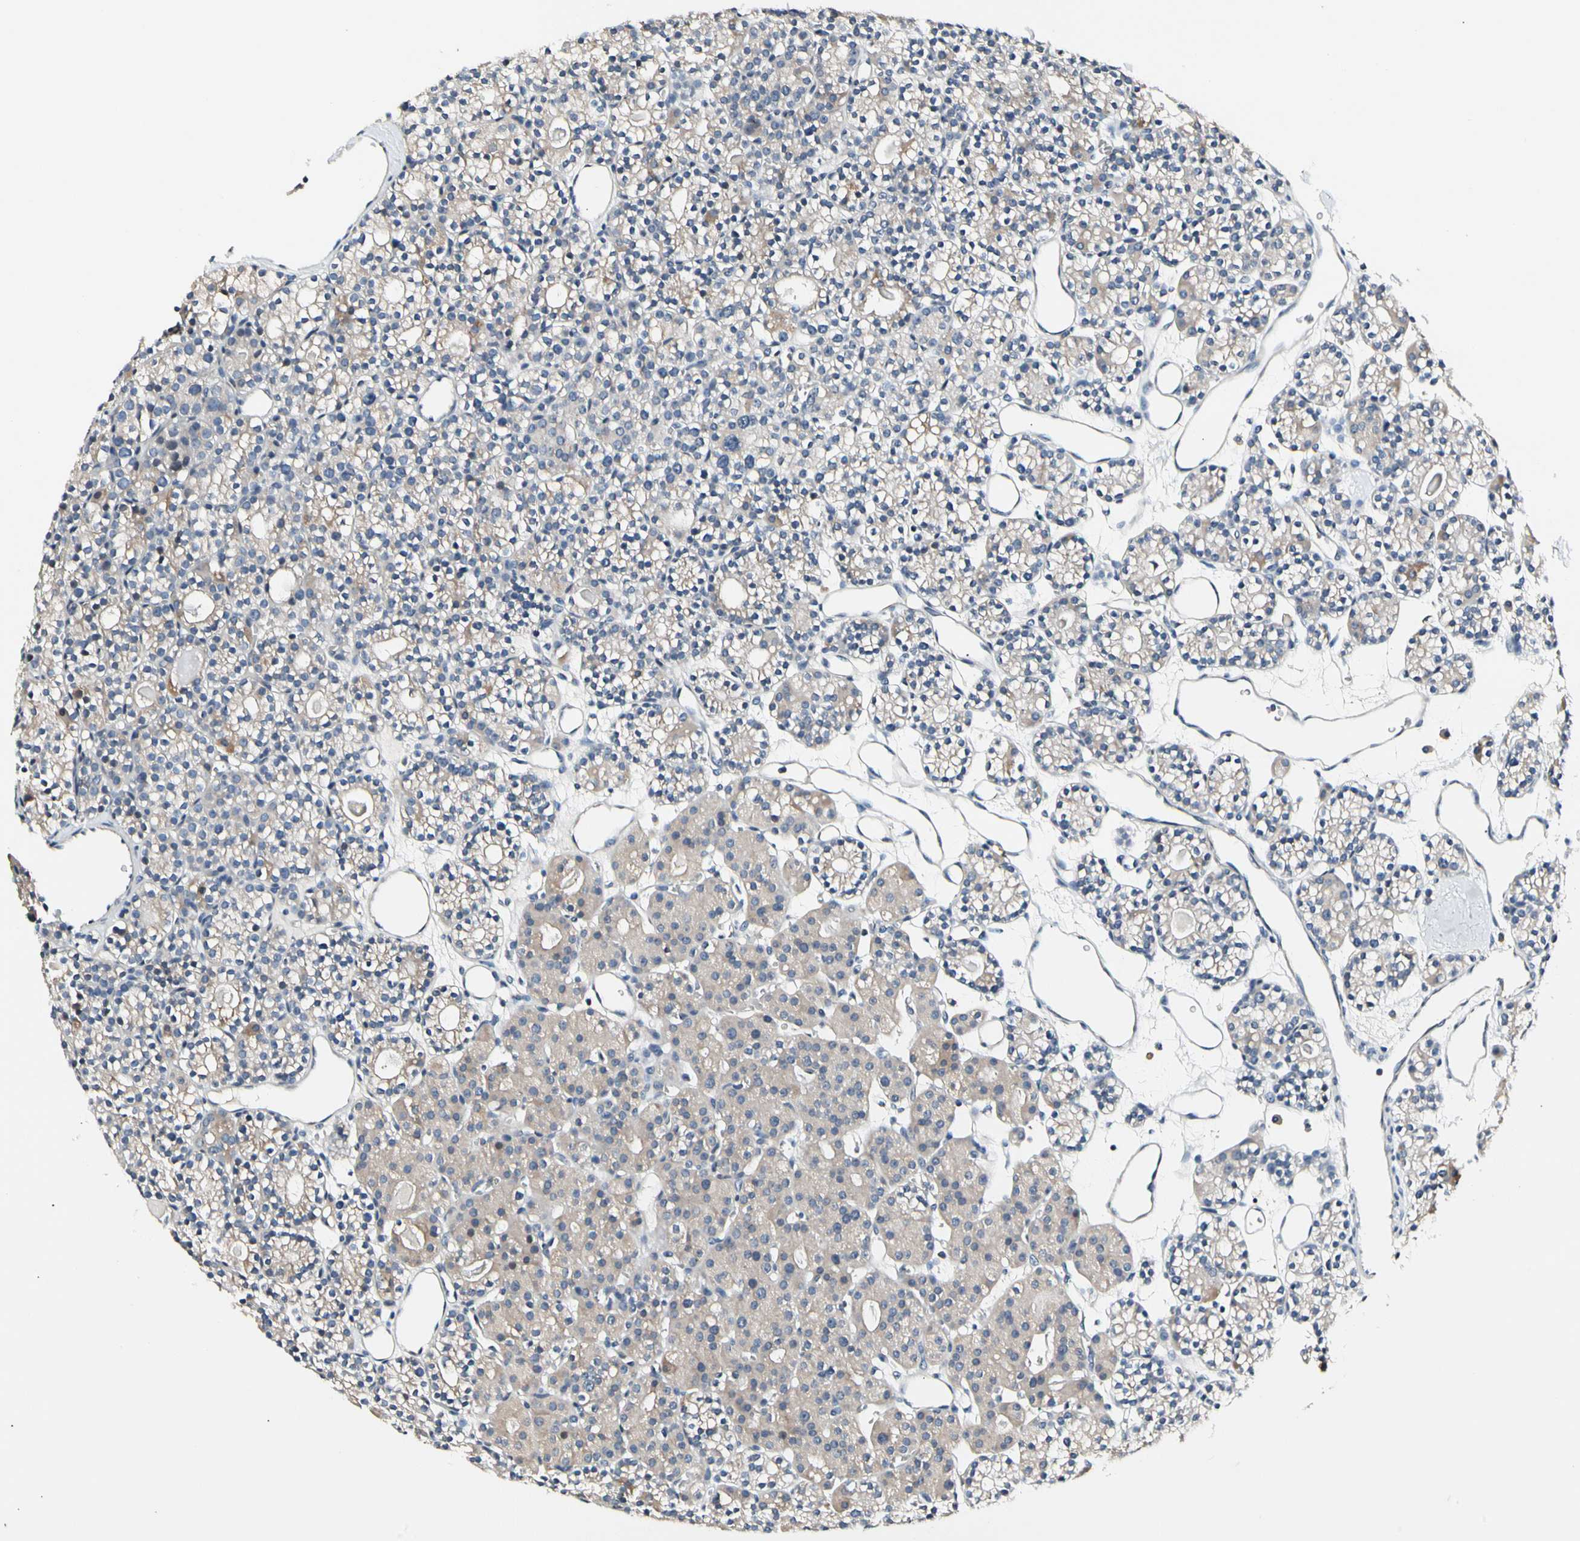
{"staining": {"intensity": "weak", "quantity": "25%-75%", "location": "cytoplasmic/membranous"}, "tissue": "parathyroid gland", "cell_type": "Glandular cells", "image_type": "normal", "snomed": [{"axis": "morphology", "description": "Normal tissue, NOS"}, {"axis": "topography", "description": "Parathyroid gland"}], "caption": "This is an image of immunohistochemistry staining of unremarkable parathyroid gland, which shows weak staining in the cytoplasmic/membranous of glandular cells.", "gene": "SOX30", "patient": {"sex": "female", "age": 64}}